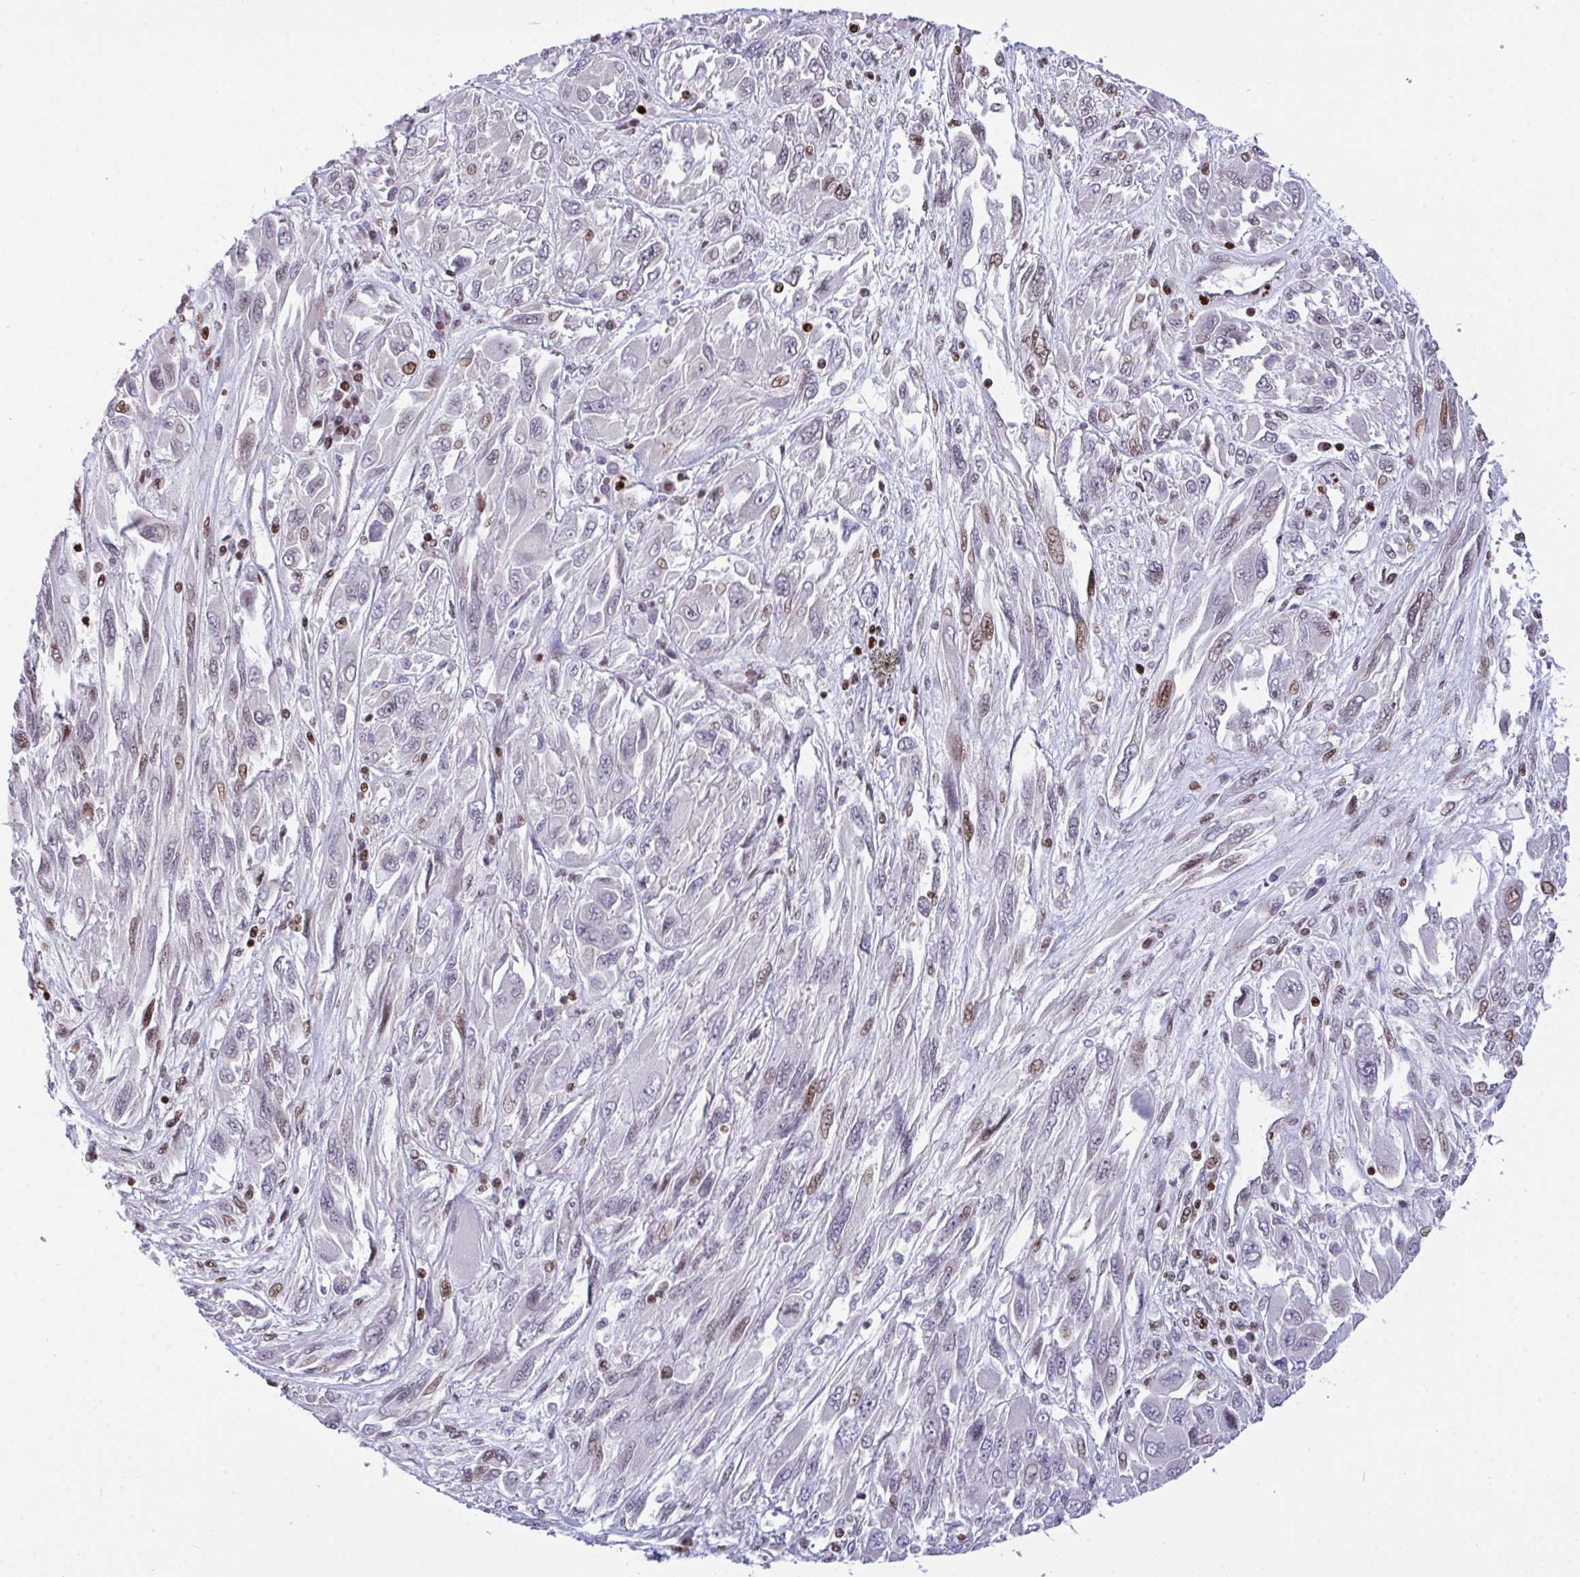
{"staining": {"intensity": "weak", "quantity": "25%-75%", "location": "nuclear"}, "tissue": "melanoma", "cell_type": "Tumor cells", "image_type": "cancer", "snomed": [{"axis": "morphology", "description": "Malignant melanoma, NOS"}, {"axis": "topography", "description": "Skin"}], "caption": "Brown immunohistochemical staining in human melanoma shows weak nuclear expression in about 25%-75% of tumor cells. The staining was performed using DAB to visualize the protein expression in brown, while the nuclei were stained in blue with hematoxylin (Magnification: 20x).", "gene": "RAPGEF5", "patient": {"sex": "female", "age": 91}}